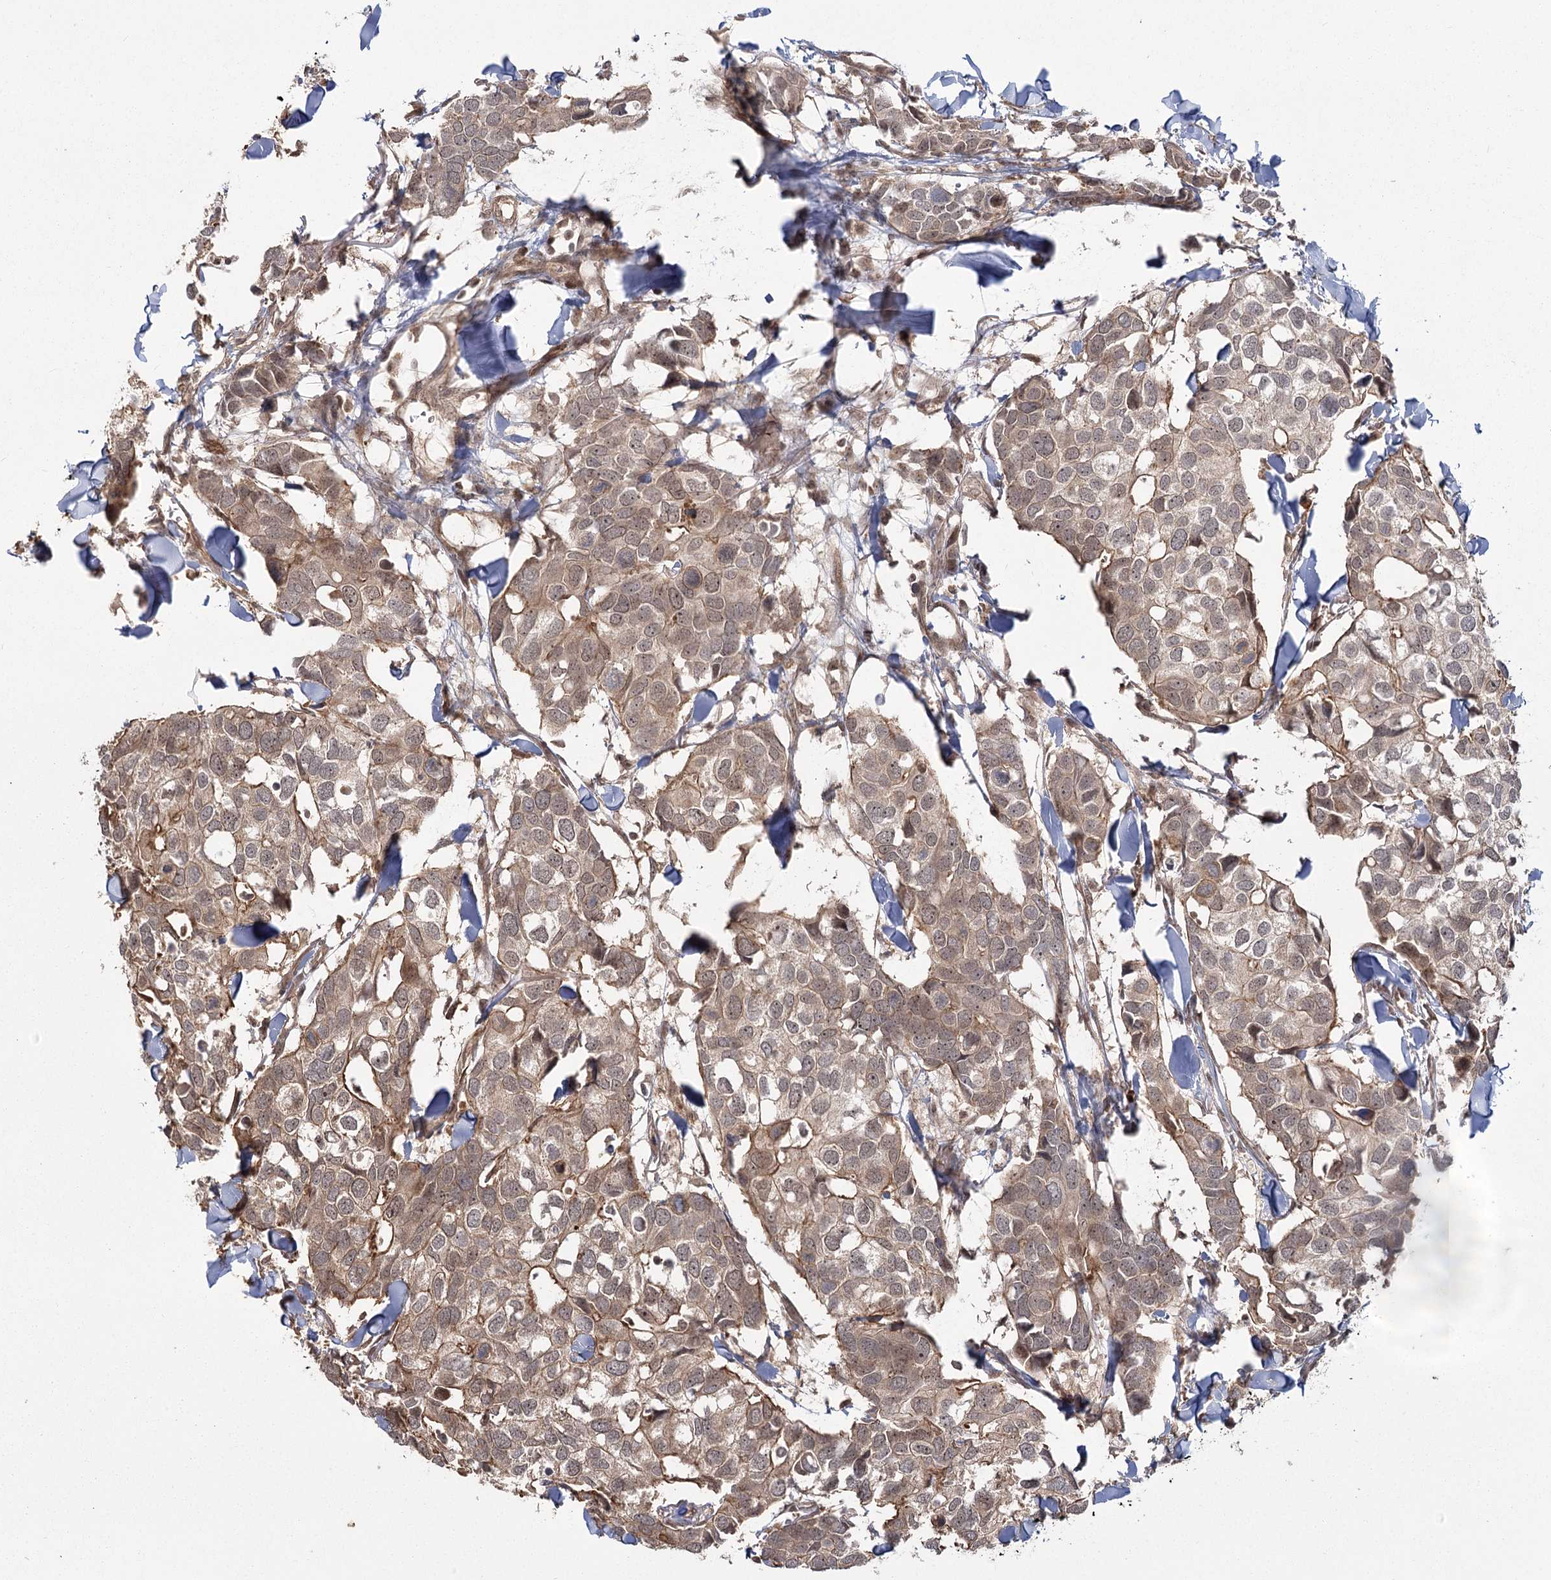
{"staining": {"intensity": "moderate", "quantity": ">75%", "location": "cytoplasmic/membranous,nuclear"}, "tissue": "breast cancer", "cell_type": "Tumor cells", "image_type": "cancer", "snomed": [{"axis": "morphology", "description": "Duct carcinoma"}, {"axis": "topography", "description": "Breast"}], "caption": "Breast cancer (intraductal carcinoma) tissue shows moderate cytoplasmic/membranous and nuclear staining in approximately >75% of tumor cells, visualized by immunohistochemistry.", "gene": "R3HDM2", "patient": {"sex": "female", "age": 83}}